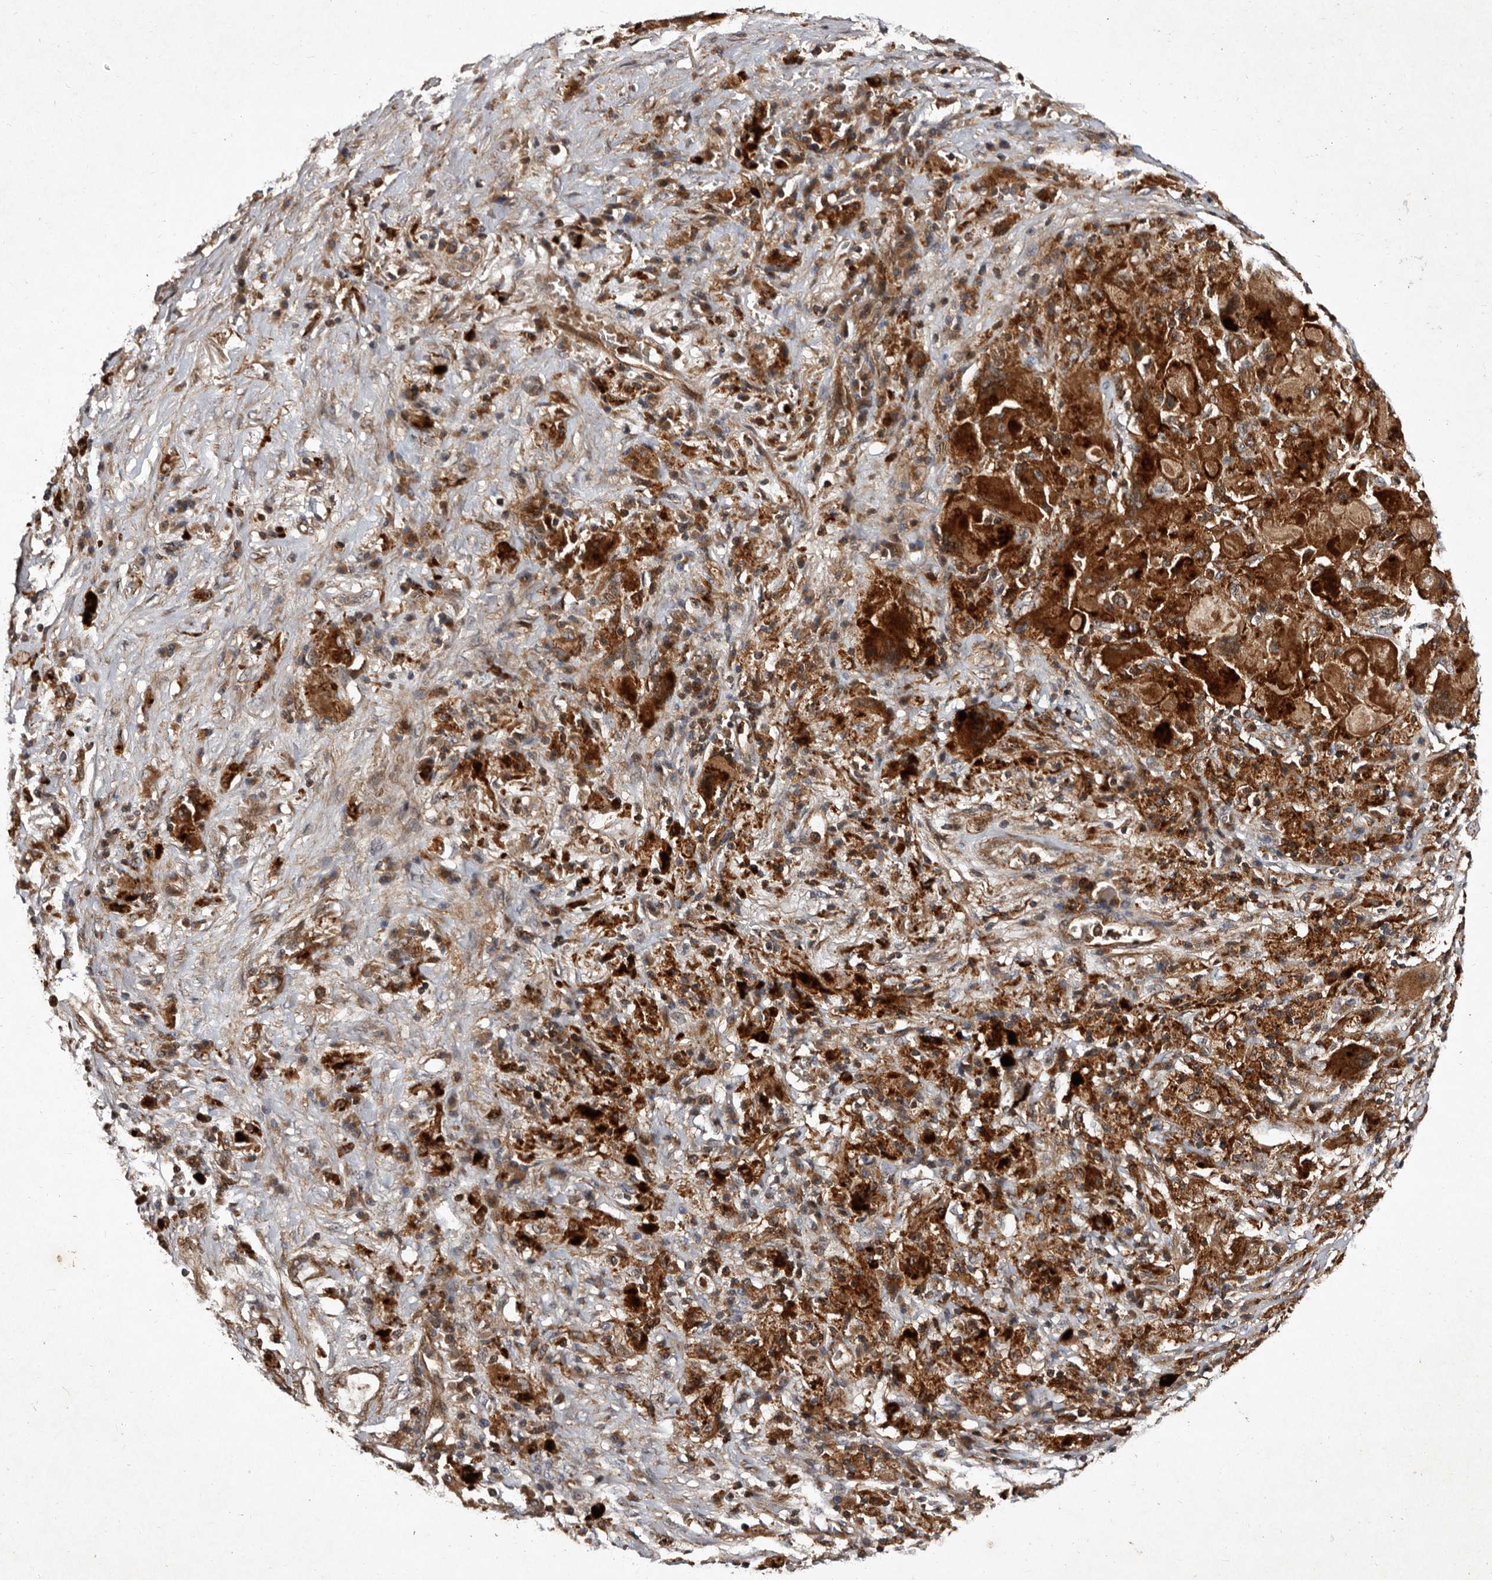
{"staining": {"intensity": "strong", "quantity": ">75%", "location": "cytoplasmic/membranous"}, "tissue": "lung cancer", "cell_type": "Tumor cells", "image_type": "cancer", "snomed": [{"axis": "morphology", "description": "Squamous cell carcinoma, NOS"}, {"axis": "topography", "description": "Lung"}], "caption": "Immunohistochemical staining of human lung cancer (squamous cell carcinoma) demonstrates high levels of strong cytoplasmic/membranous expression in approximately >75% of tumor cells.", "gene": "PRKD3", "patient": {"sex": "male", "age": 61}}